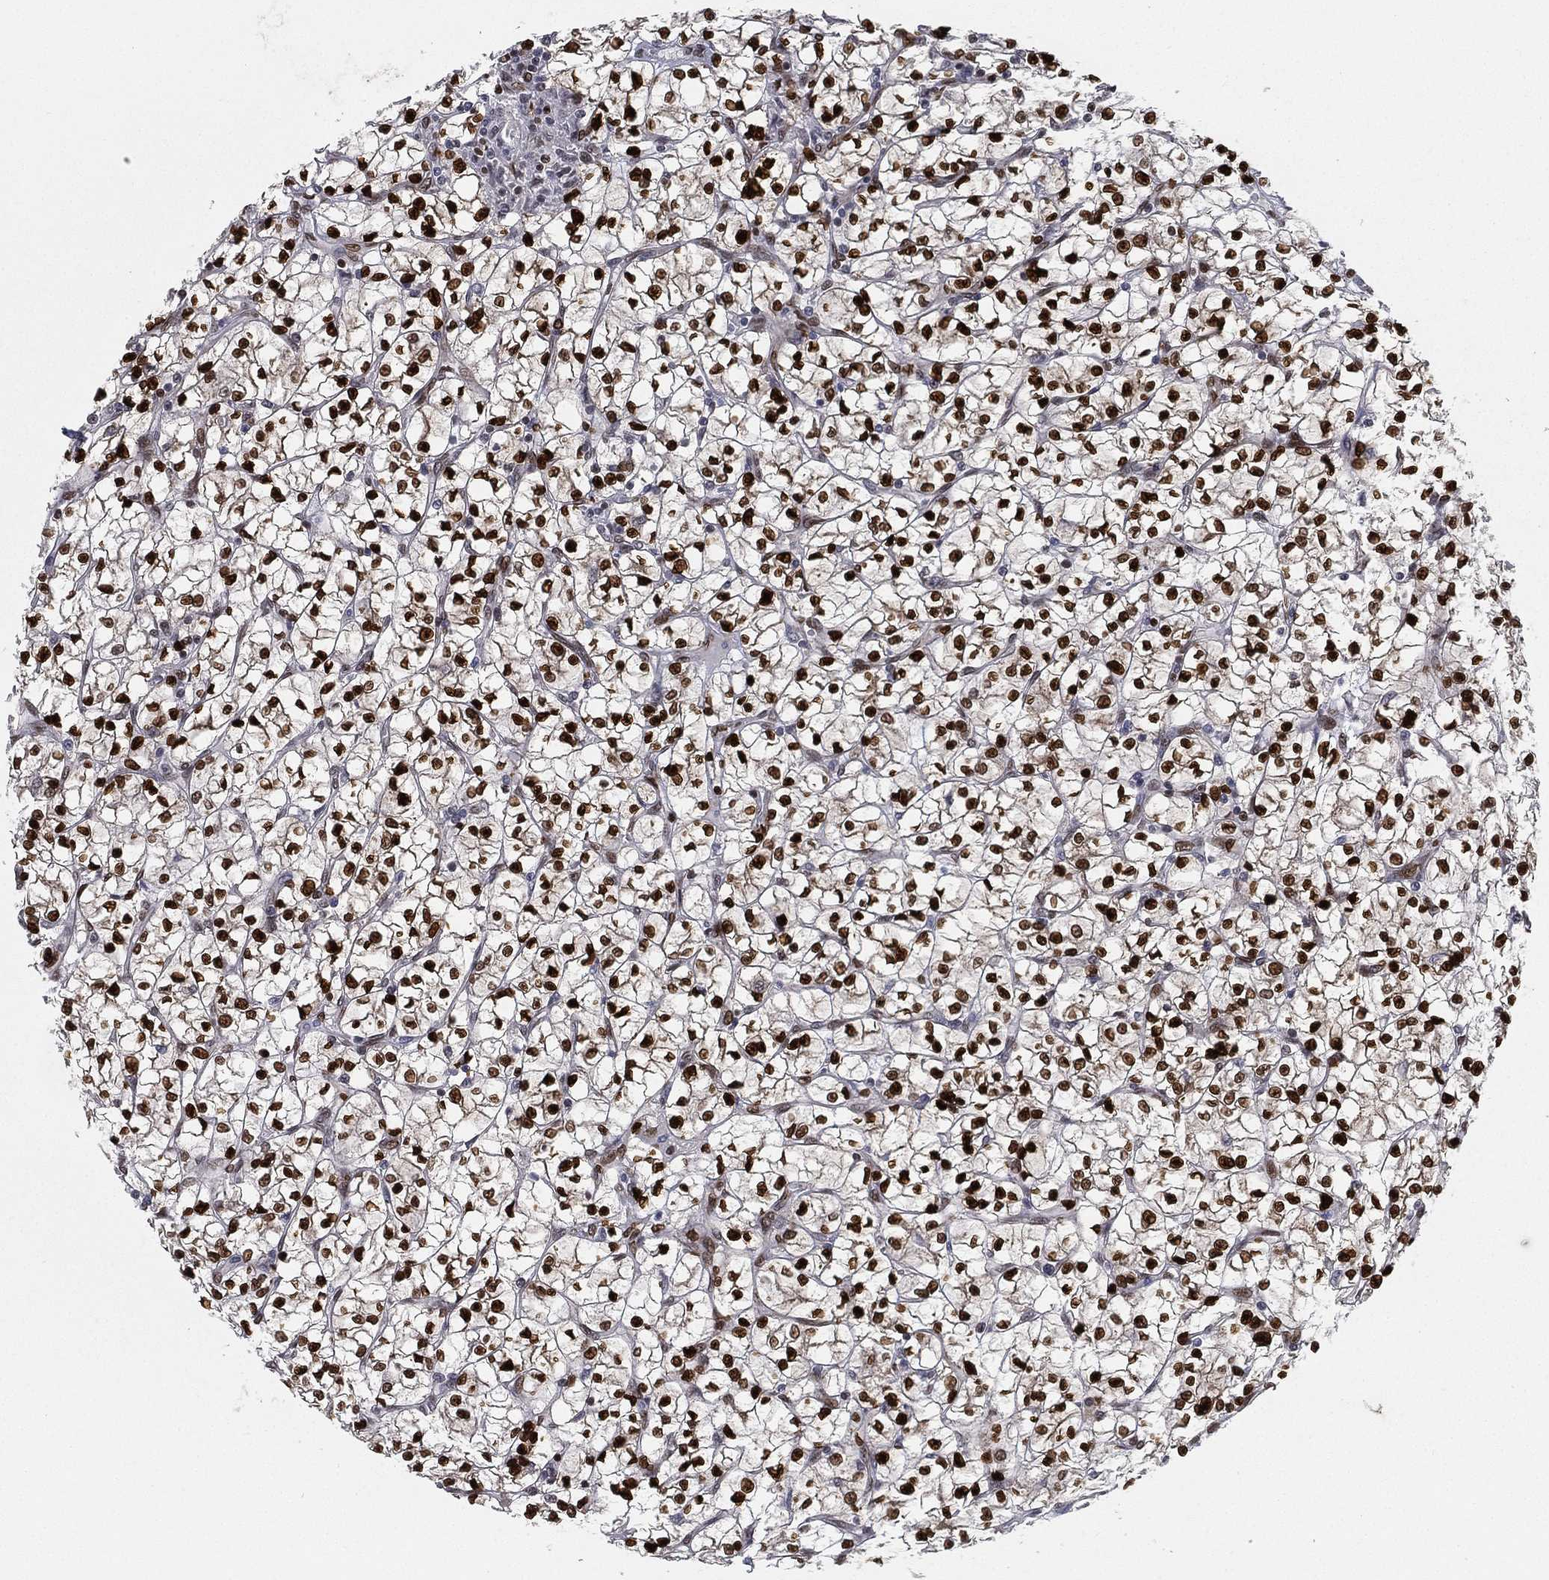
{"staining": {"intensity": "strong", "quantity": ">75%", "location": "nuclear"}, "tissue": "renal cancer", "cell_type": "Tumor cells", "image_type": "cancer", "snomed": [{"axis": "morphology", "description": "Adenocarcinoma, NOS"}, {"axis": "topography", "description": "Kidney"}], "caption": "Renal adenocarcinoma stained for a protein demonstrates strong nuclear positivity in tumor cells. (brown staining indicates protein expression, while blue staining denotes nuclei).", "gene": "LMNB1", "patient": {"sex": "female", "age": 64}}